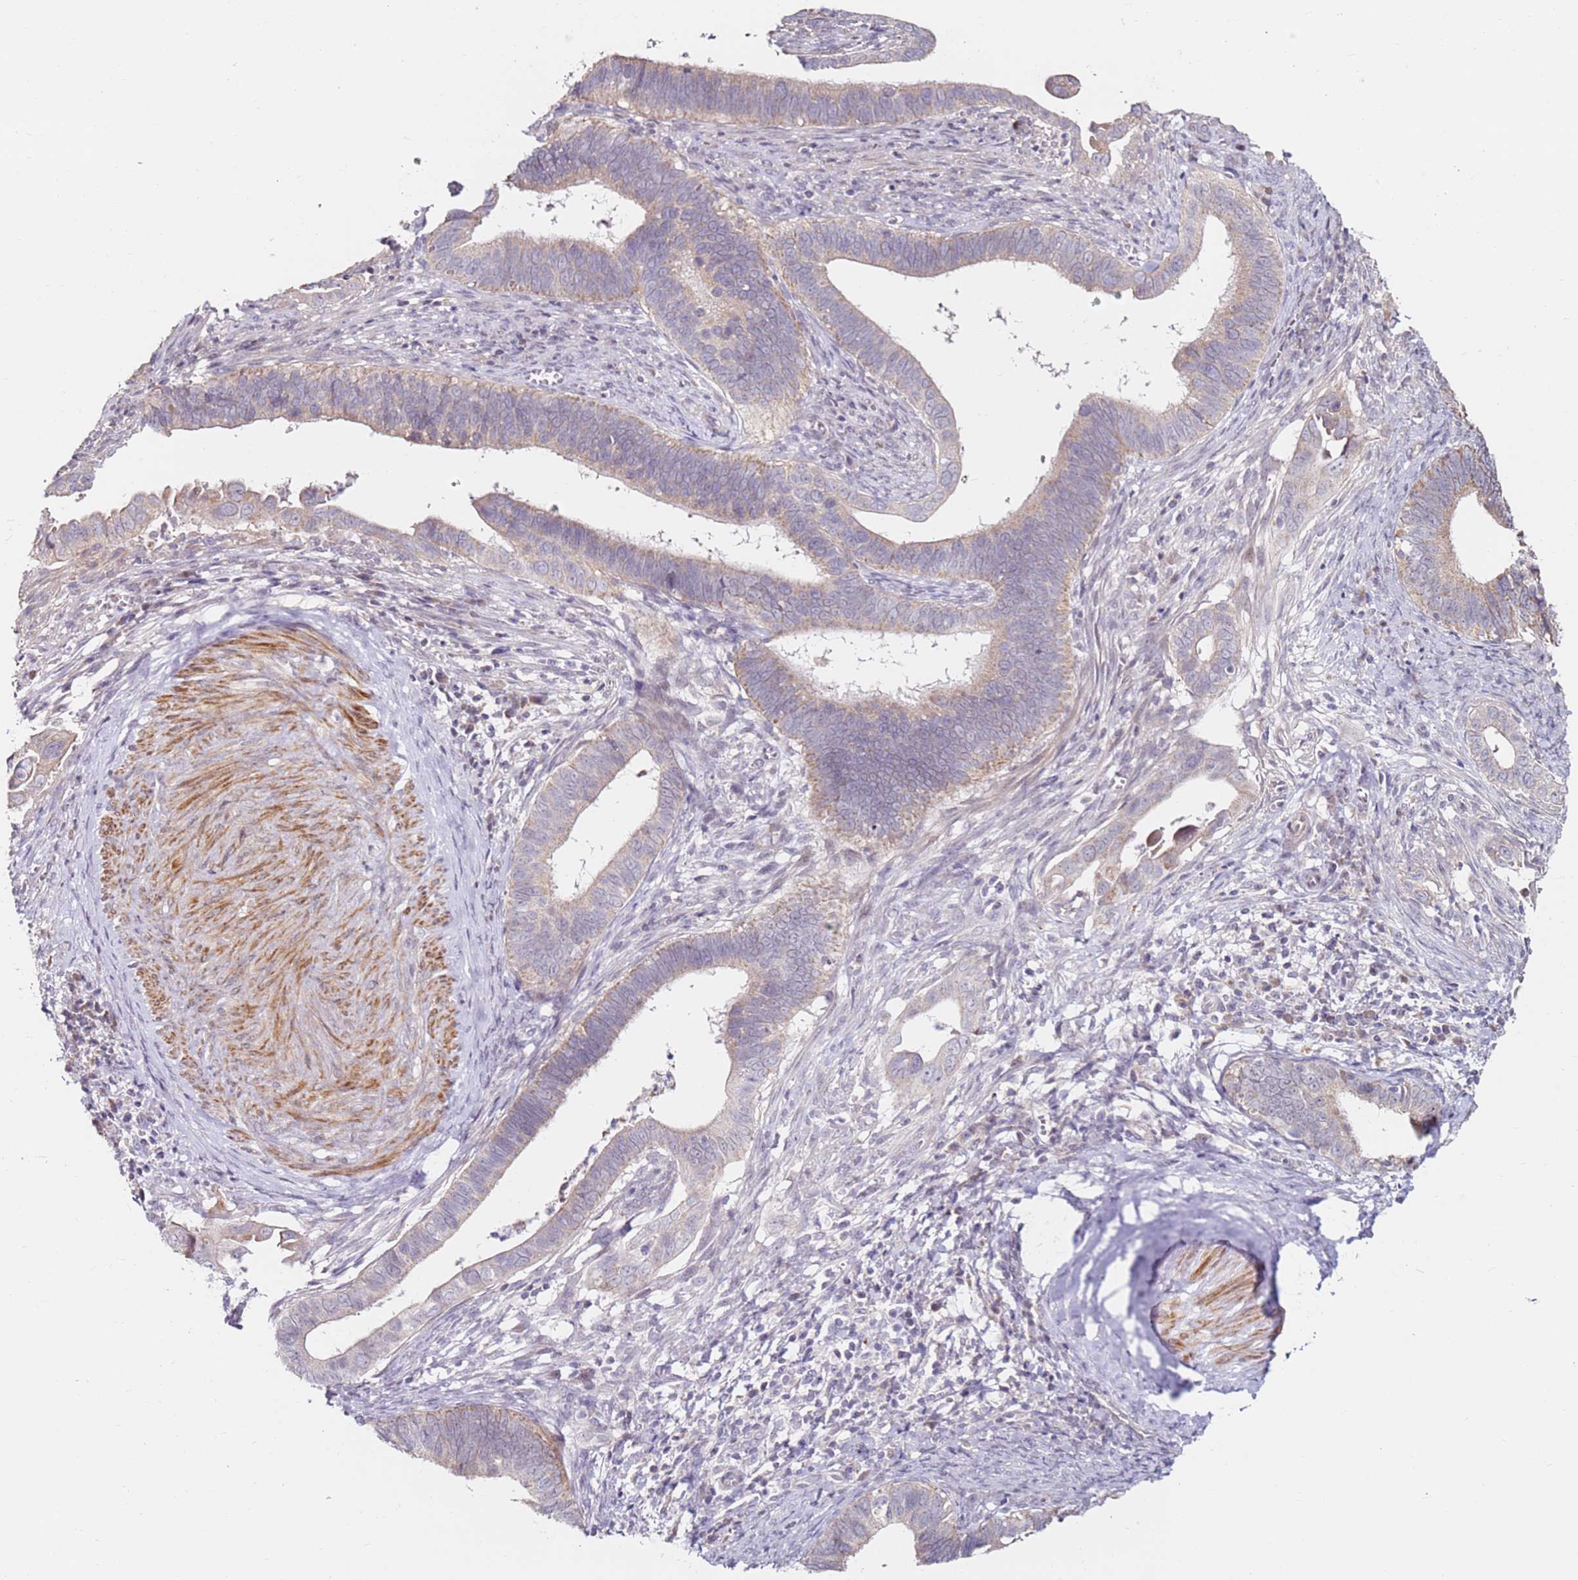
{"staining": {"intensity": "weak", "quantity": "25%-75%", "location": "cytoplasmic/membranous"}, "tissue": "cervical cancer", "cell_type": "Tumor cells", "image_type": "cancer", "snomed": [{"axis": "morphology", "description": "Adenocarcinoma, NOS"}, {"axis": "topography", "description": "Cervix"}], "caption": "Immunohistochemical staining of human cervical adenocarcinoma reveals low levels of weak cytoplasmic/membranous staining in approximately 25%-75% of tumor cells.", "gene": "RARS2", "patient": {"sex": "female", "age": 42}}